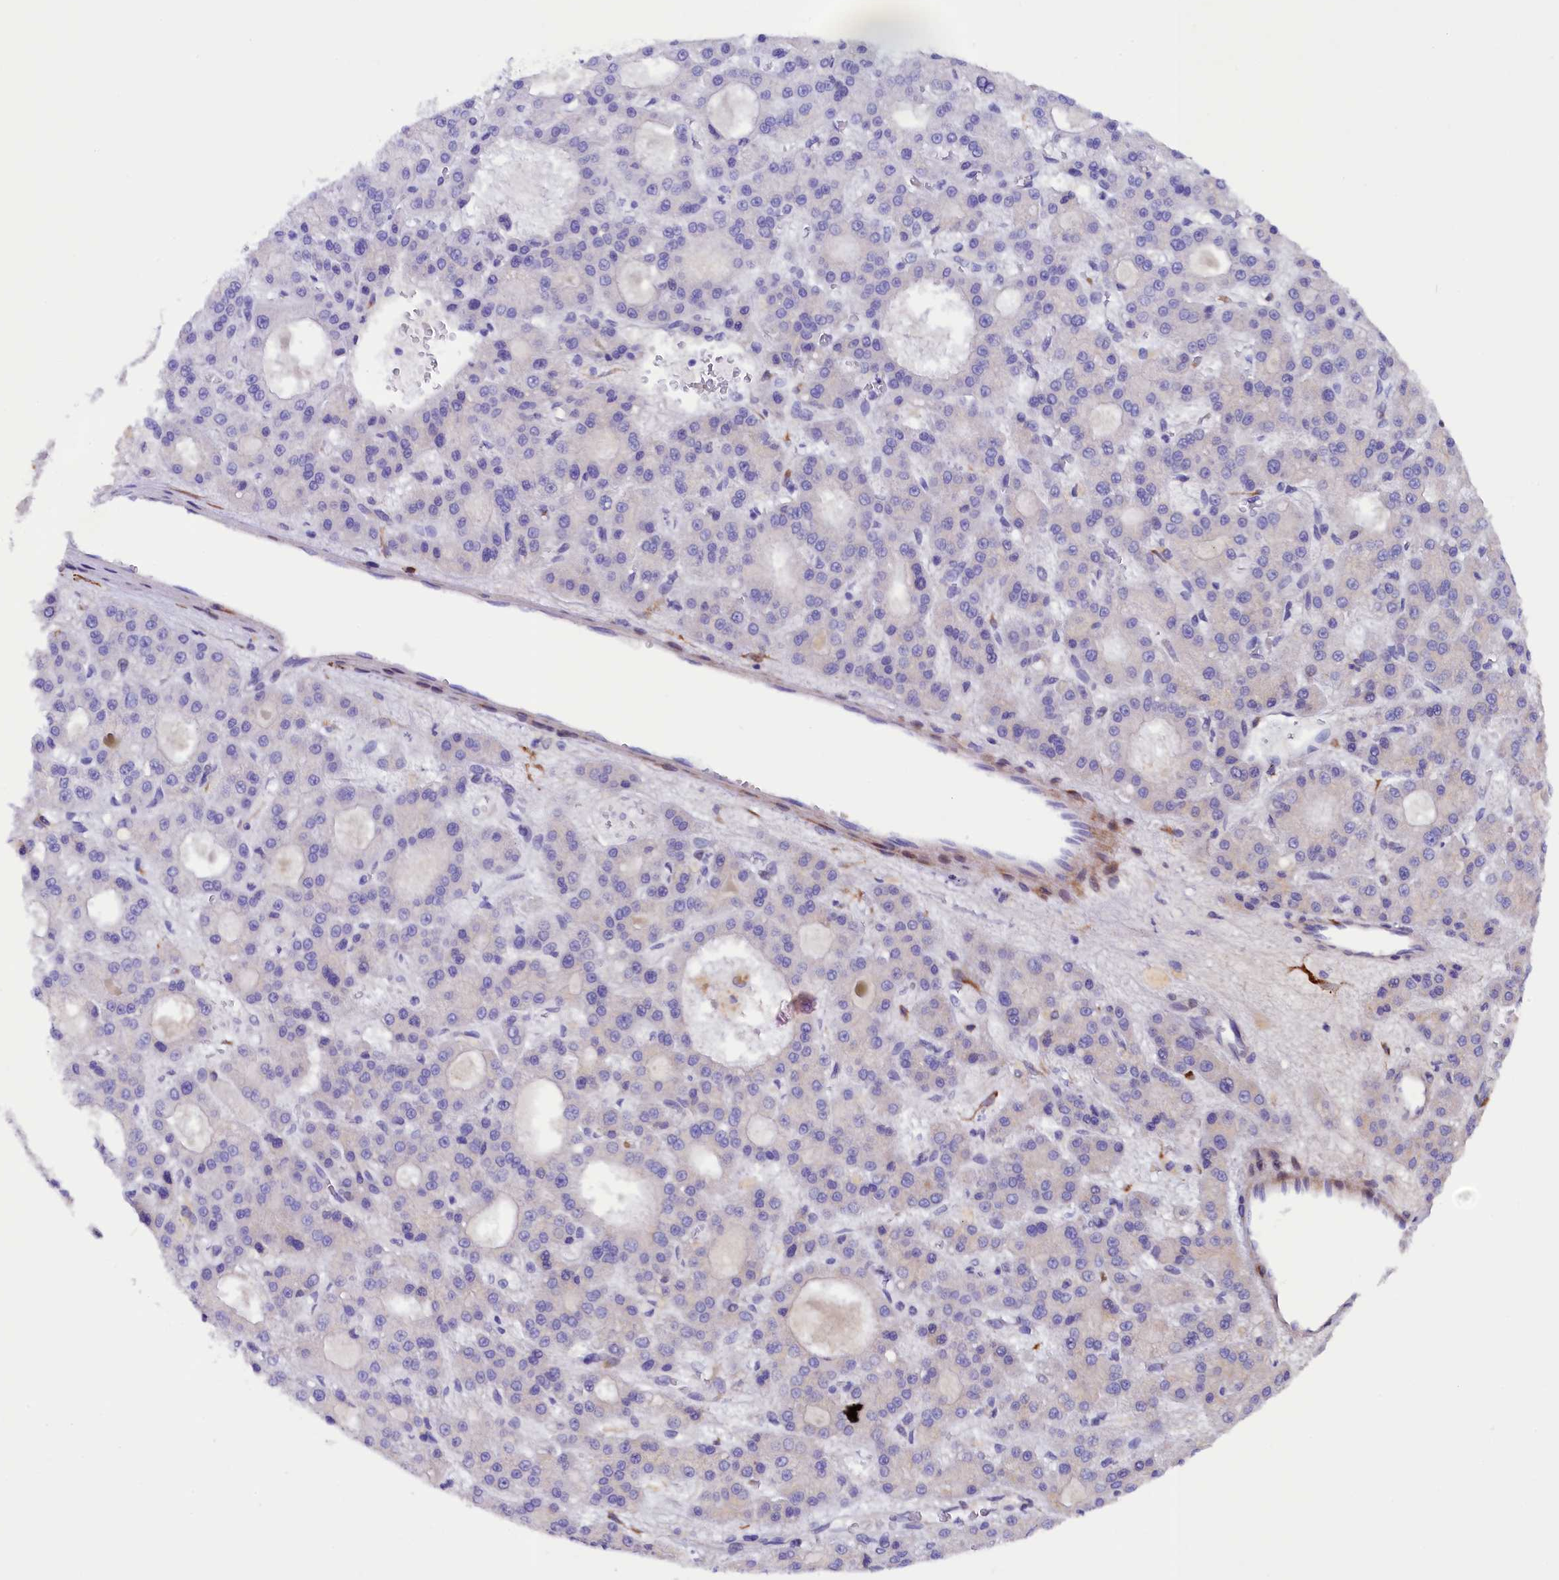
{"staining": {"intensity": "negative", "quantity": "none", "location": "none"}, "tissue": "liver cancer", "cell_type": "Tumor cells", "image_type": "cancer", "snomed": [{"axis": "morphology", "description": "Carcinoma, Hepatocellular, NOS"}, {"axis": "topography", "description": "Liver"}], "caption": "Immunohistochemistry (IHC) photomicrograph of liver cancer (hepatocellular carcinoma) stained for a protein (brown), which shows no staining in tumor cells.", "gene": "ARRDC4", "patient": {"sex": "male", "age": 70}}